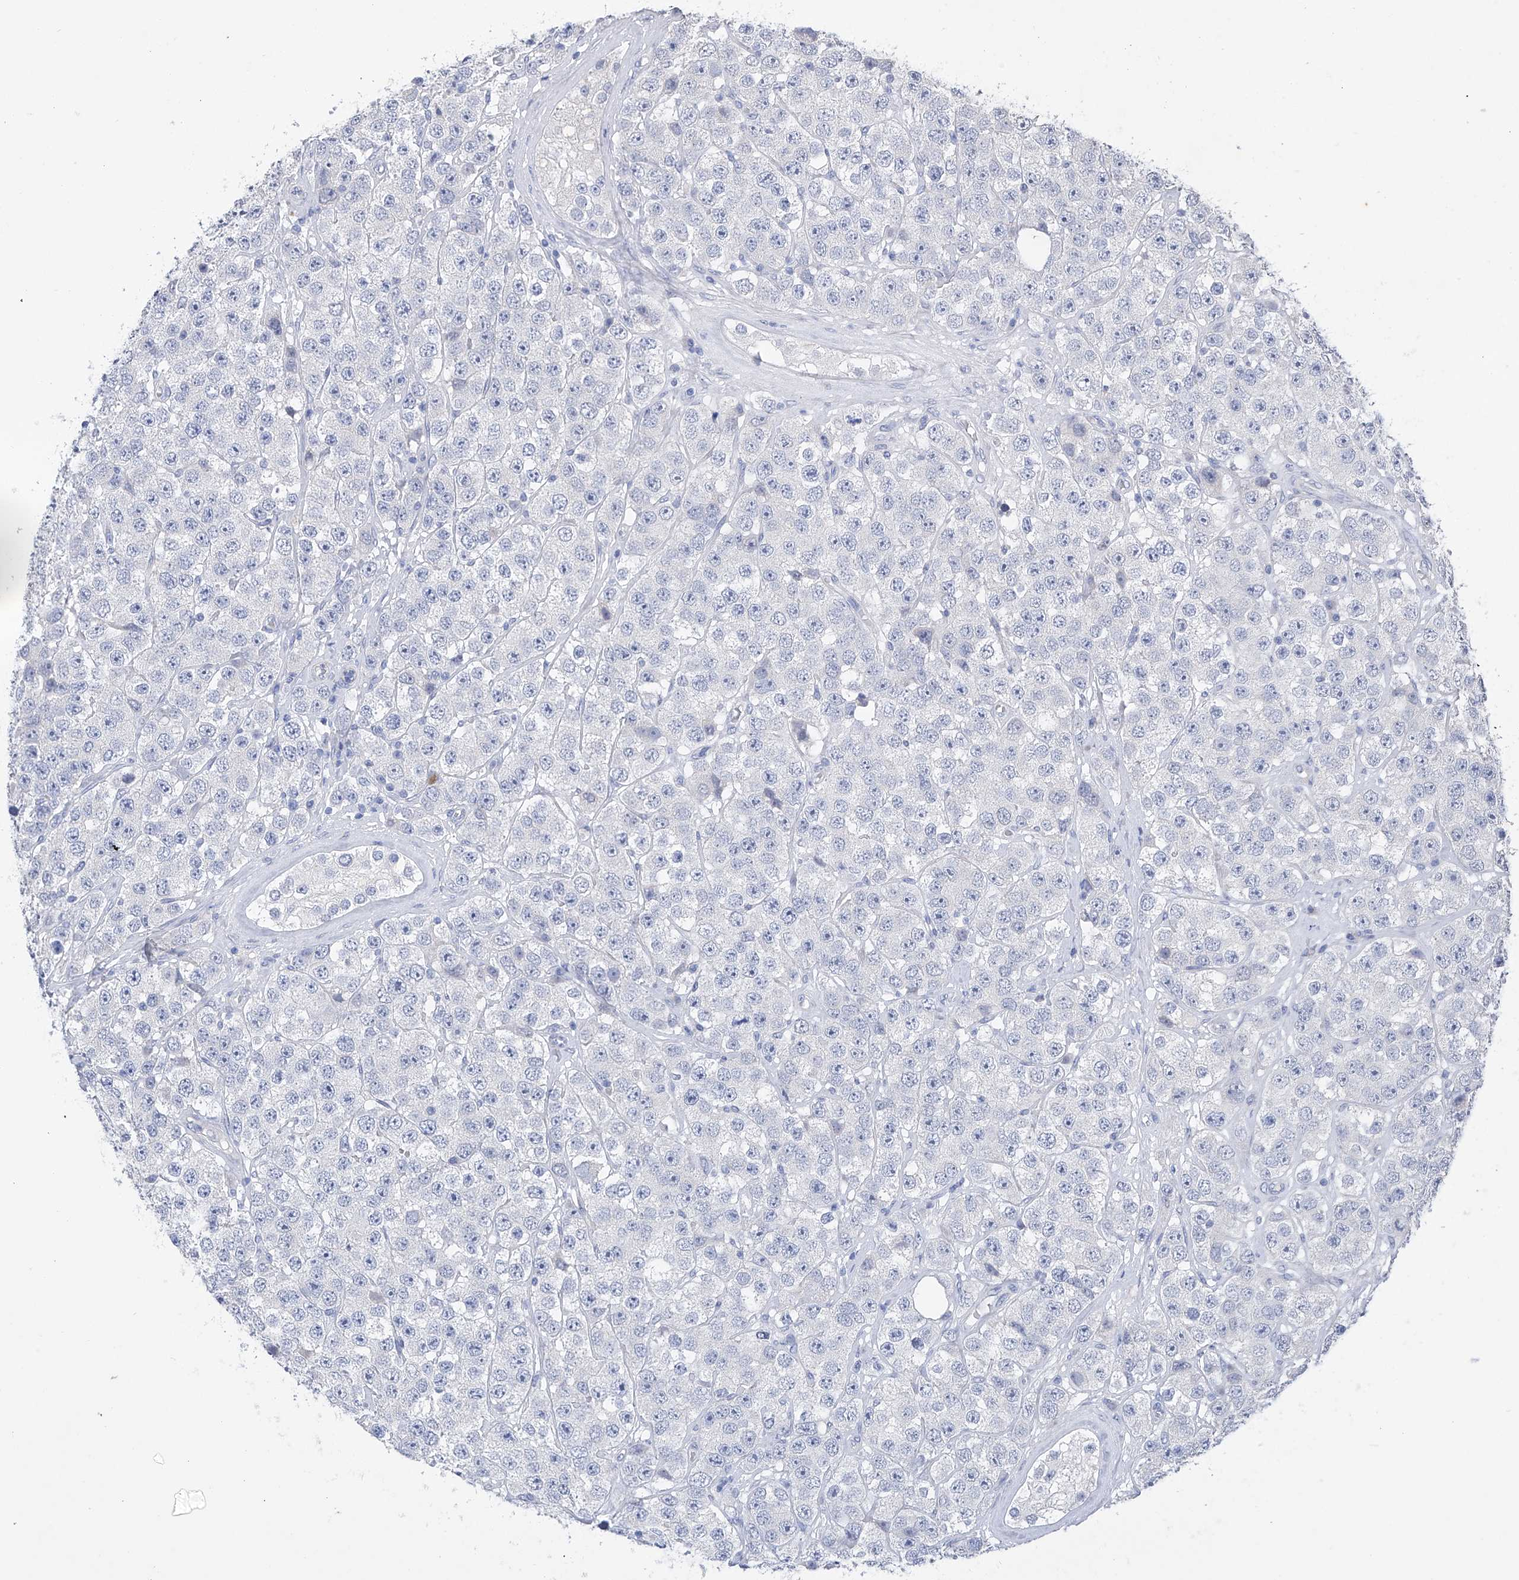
{"staining": {"intensity": "negative", "quantity": "none", "location": "none"}, "tissue": "testis cancer", "cell_type": "Tumor cells", "image_type": "cancer", "snomed": [{"axis": "morphology", "description": "Seminoma, NOS"}, {"axis": "topography", "description": "Testis"}], "caption": "Immunohistochemical staining of human testis cancer shows no significant positivity in tumor cells. (DAB IHC, high magnification).", "gene": "ADRA1A", "patient": {"sex": "male", "age": 28}}